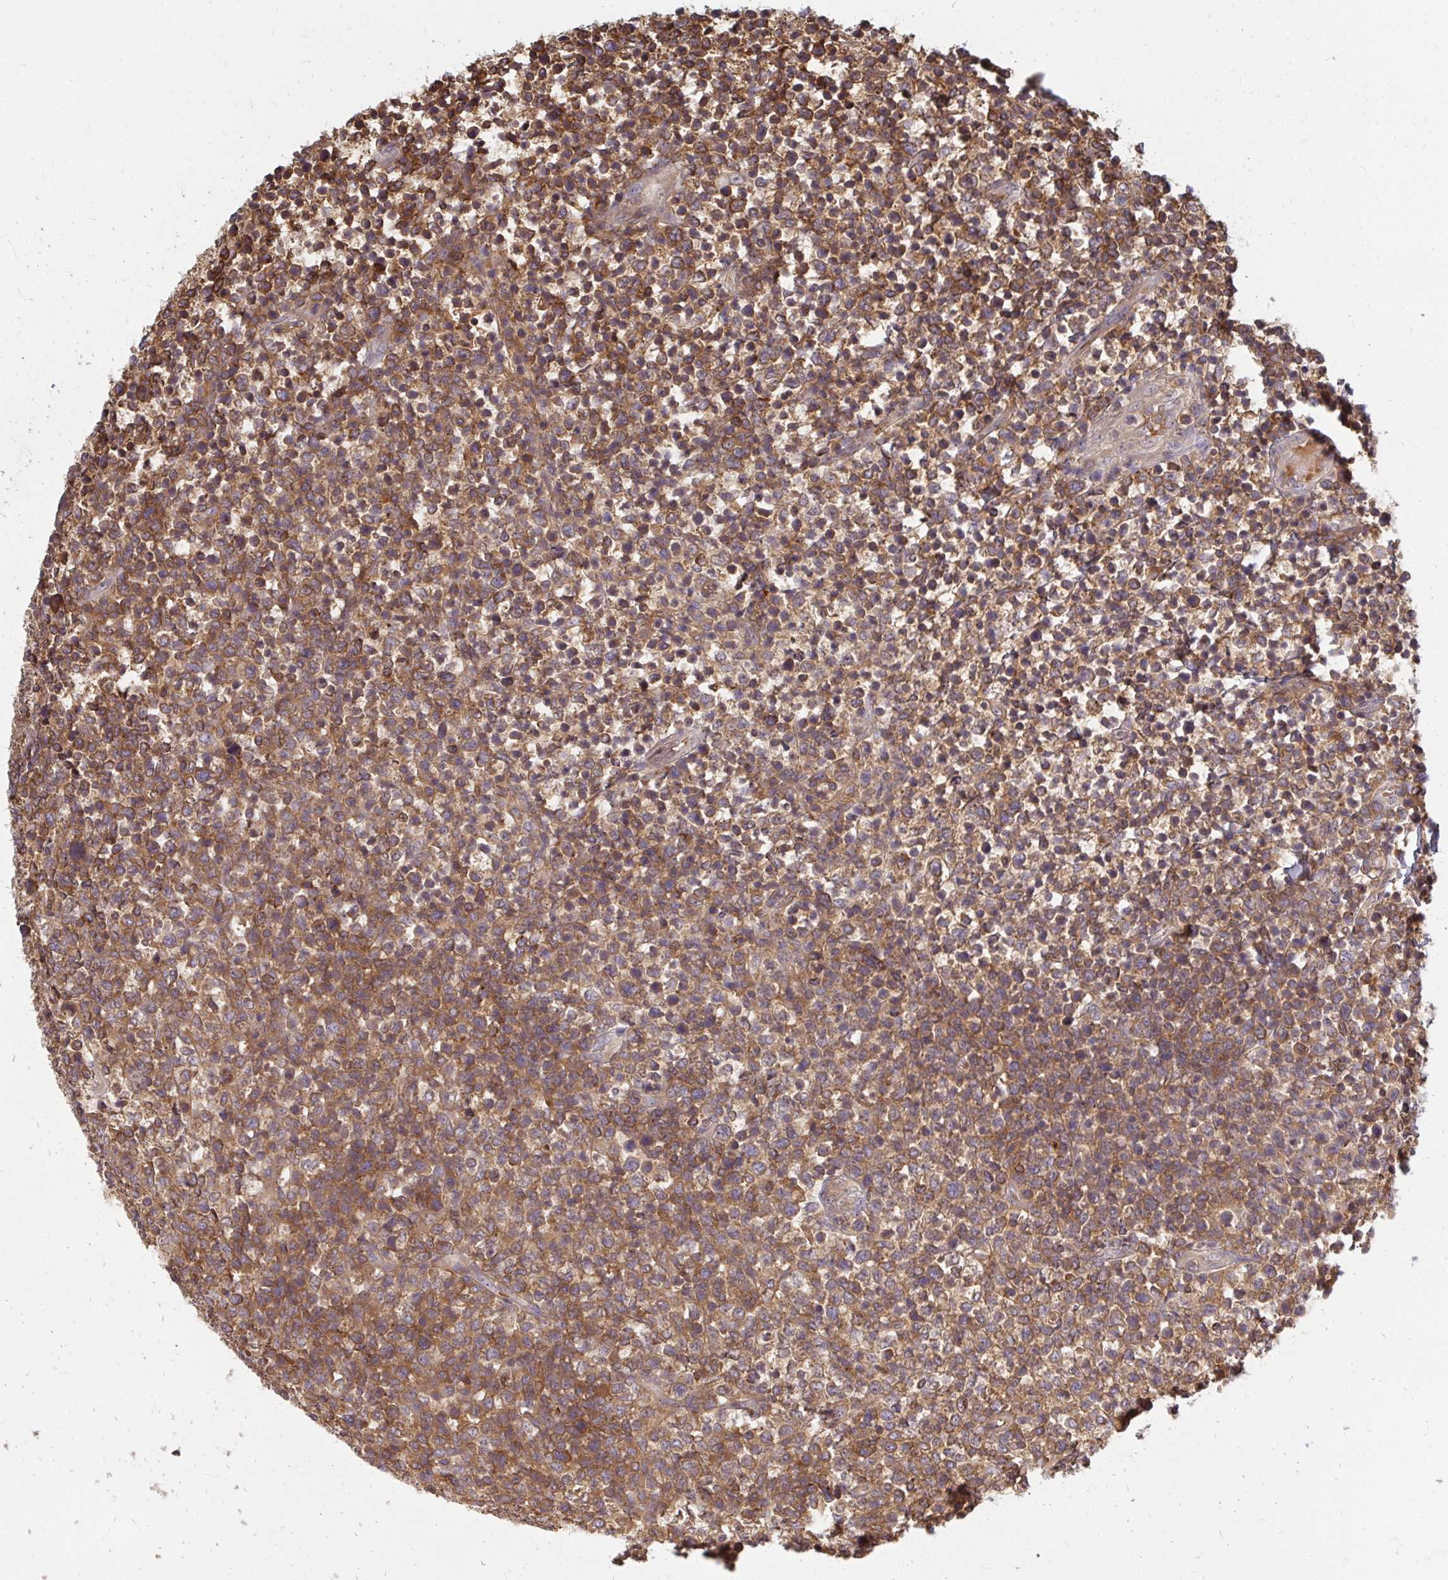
{"staining": {"intensity": "moderate", "quantity": ">75%", "location": "cytoplasmic/membranous"}, "tissue": "lymphoma", "cell_type": "Tumor cells", "image_type": "cancer", "snomed": [{"axis": "morphology", "description": "Malignant lymphoma, non-Hodgkin's type, High grade"}, {"axis": "topography", "description": "Soft tissue"}], "caption": "A photomicrograph of lymphoma stained for a protein demonstrates moderate cytoplasmic/membranous brown staining in tumor cells.", "gene": "ZNF285", "patient": {"sex": "female", "age": 56}}